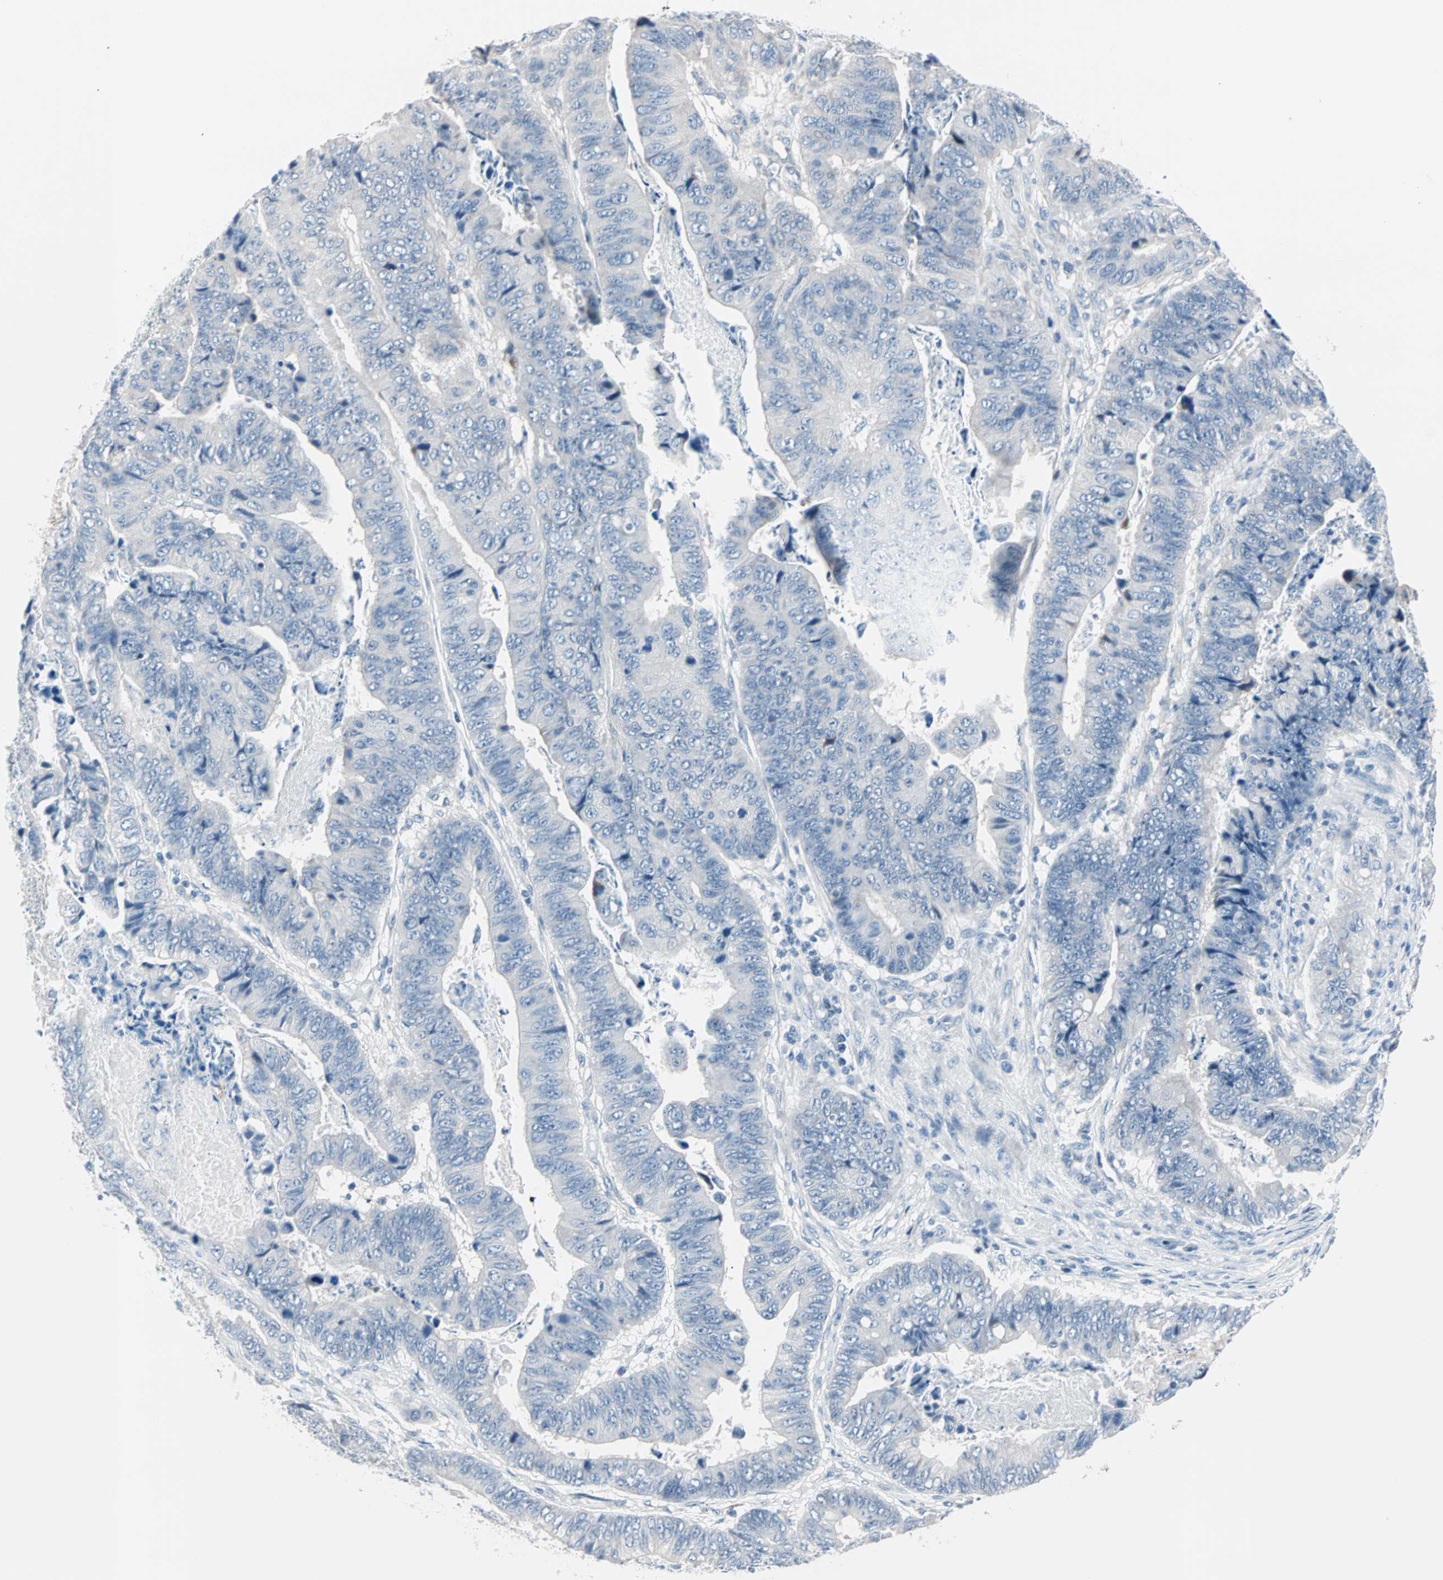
{"staining": {"intensity": "negative", "quantity": "none", "location": "none"}, "tissue": "stomach cancer", "cell_type": "Tumor cells", "image_type": "cancer", "snomed": [{"axis": "morphology", "description": "Adenocarcinoma, NOS"}, {"axis": "topography", "description": "Stomach, lower"}], "caption": "Immunohistochemical staining of human adenocarcinoma (stomach) displays no significant staining in tumor cells. Brightfield microscopy of IHC stained with DAB (3,3'-diaminobenzidine) (brown) and hematoxylin (blue), captured at high magnification.", "gene": "NEFH", "patient": {"sex": "male", "age": 77}}